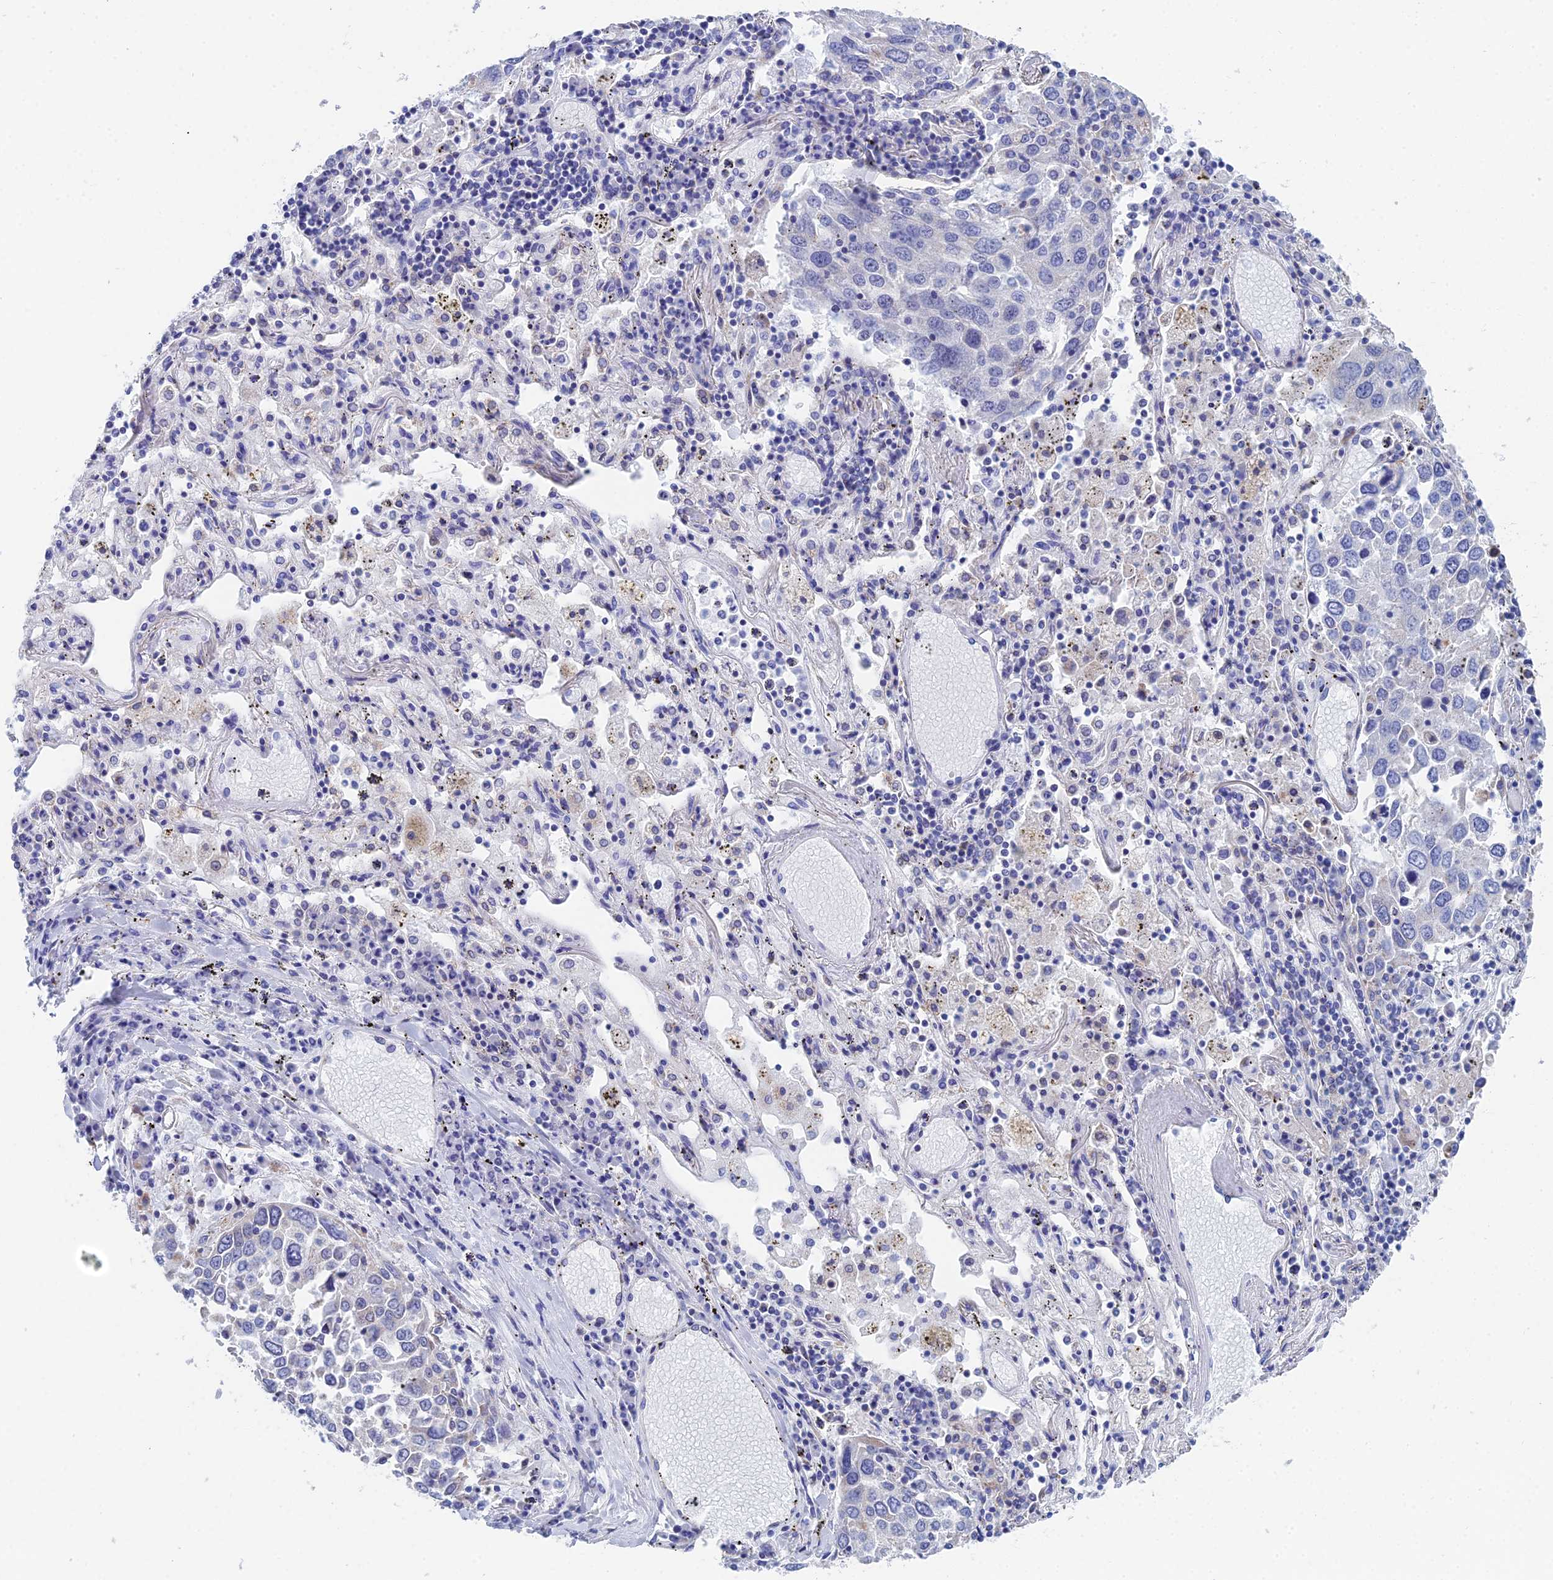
{"staining": {"intensity": "negative", "quantity": "none", "location": "none"}, "tissue": "lung cancer", "cell_type": "Tumor cells", "image_type": "cancer", "snomed": [{"axis": "morphology", "description": "Squamous cell carcinoma, NOS"}, {"axis": "topography", "description": "Lung"}], "caption": "DAB immunohistochemical staining of lung cancer (squamous cell carcinoma) demonstrates no significant staining in tumor cells. Brightfield microscopy of IHC stained with DAB (brown) and hematoxylin (blue), captured at high magnification.", "gene": "CFAP210", "patient": {"sex": "male", "age": 65}}